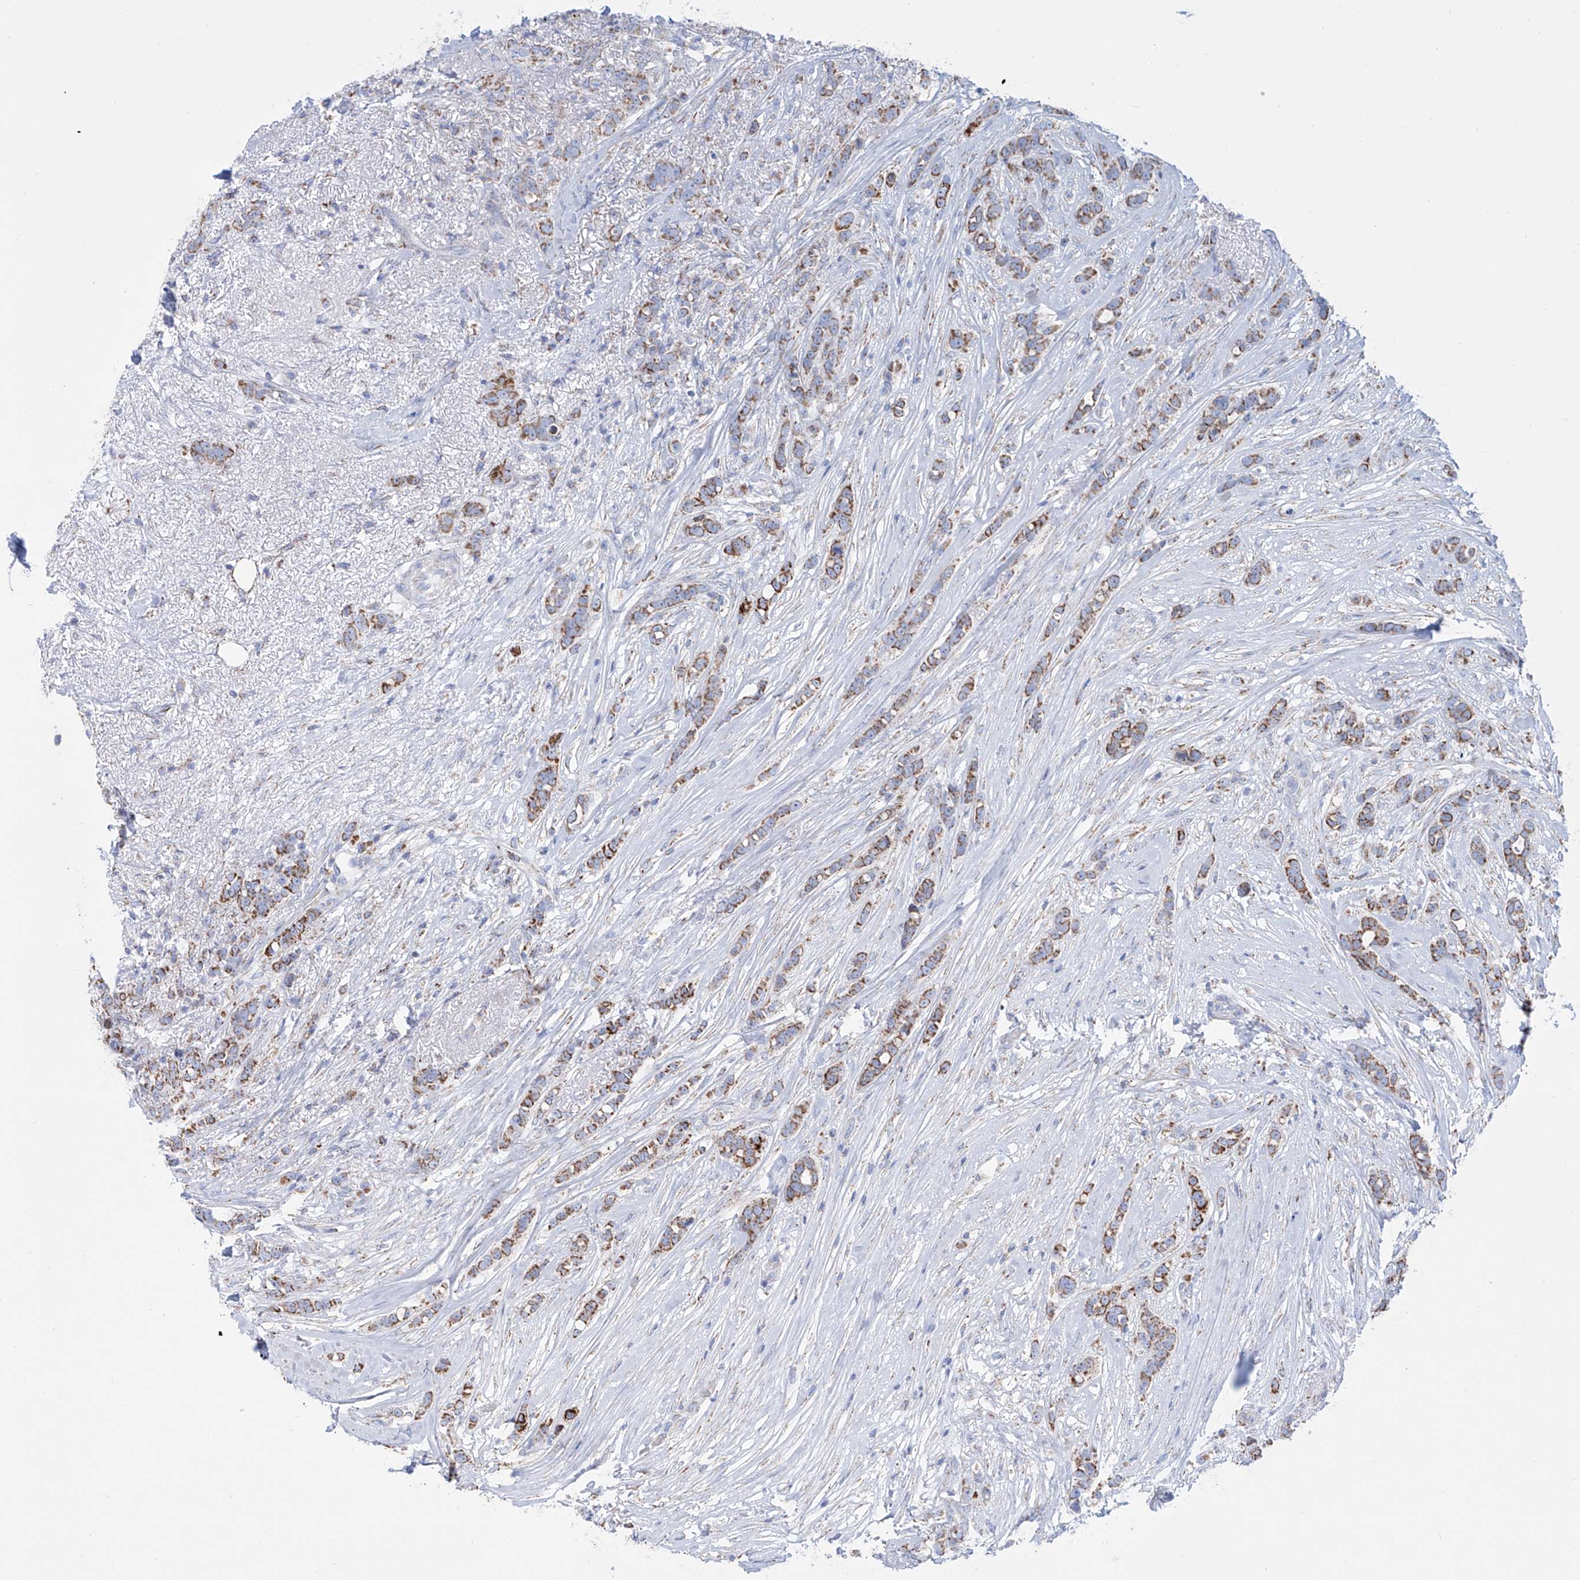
{"staining": {"intensity": "moderate", "quantity": ">75%", "location": "cytoplasmic/membranous"}, "tissue": "breast cancer", "cell_type": "Tumor cells", "image_type": "cancer", "snomed": [{"axis": "morphology", "description": "Lobular carcinoma"}, {"axis": "topography", "description": "Breast"}], "caption": "Immunohistochemical staining of human breast cancer exhibits moderate cytoplasmic/membranous protein positivity in about >75% of tumor cells.", "gene": "ALDH6A1", "patient": {"sex": "female", "age": 51}}